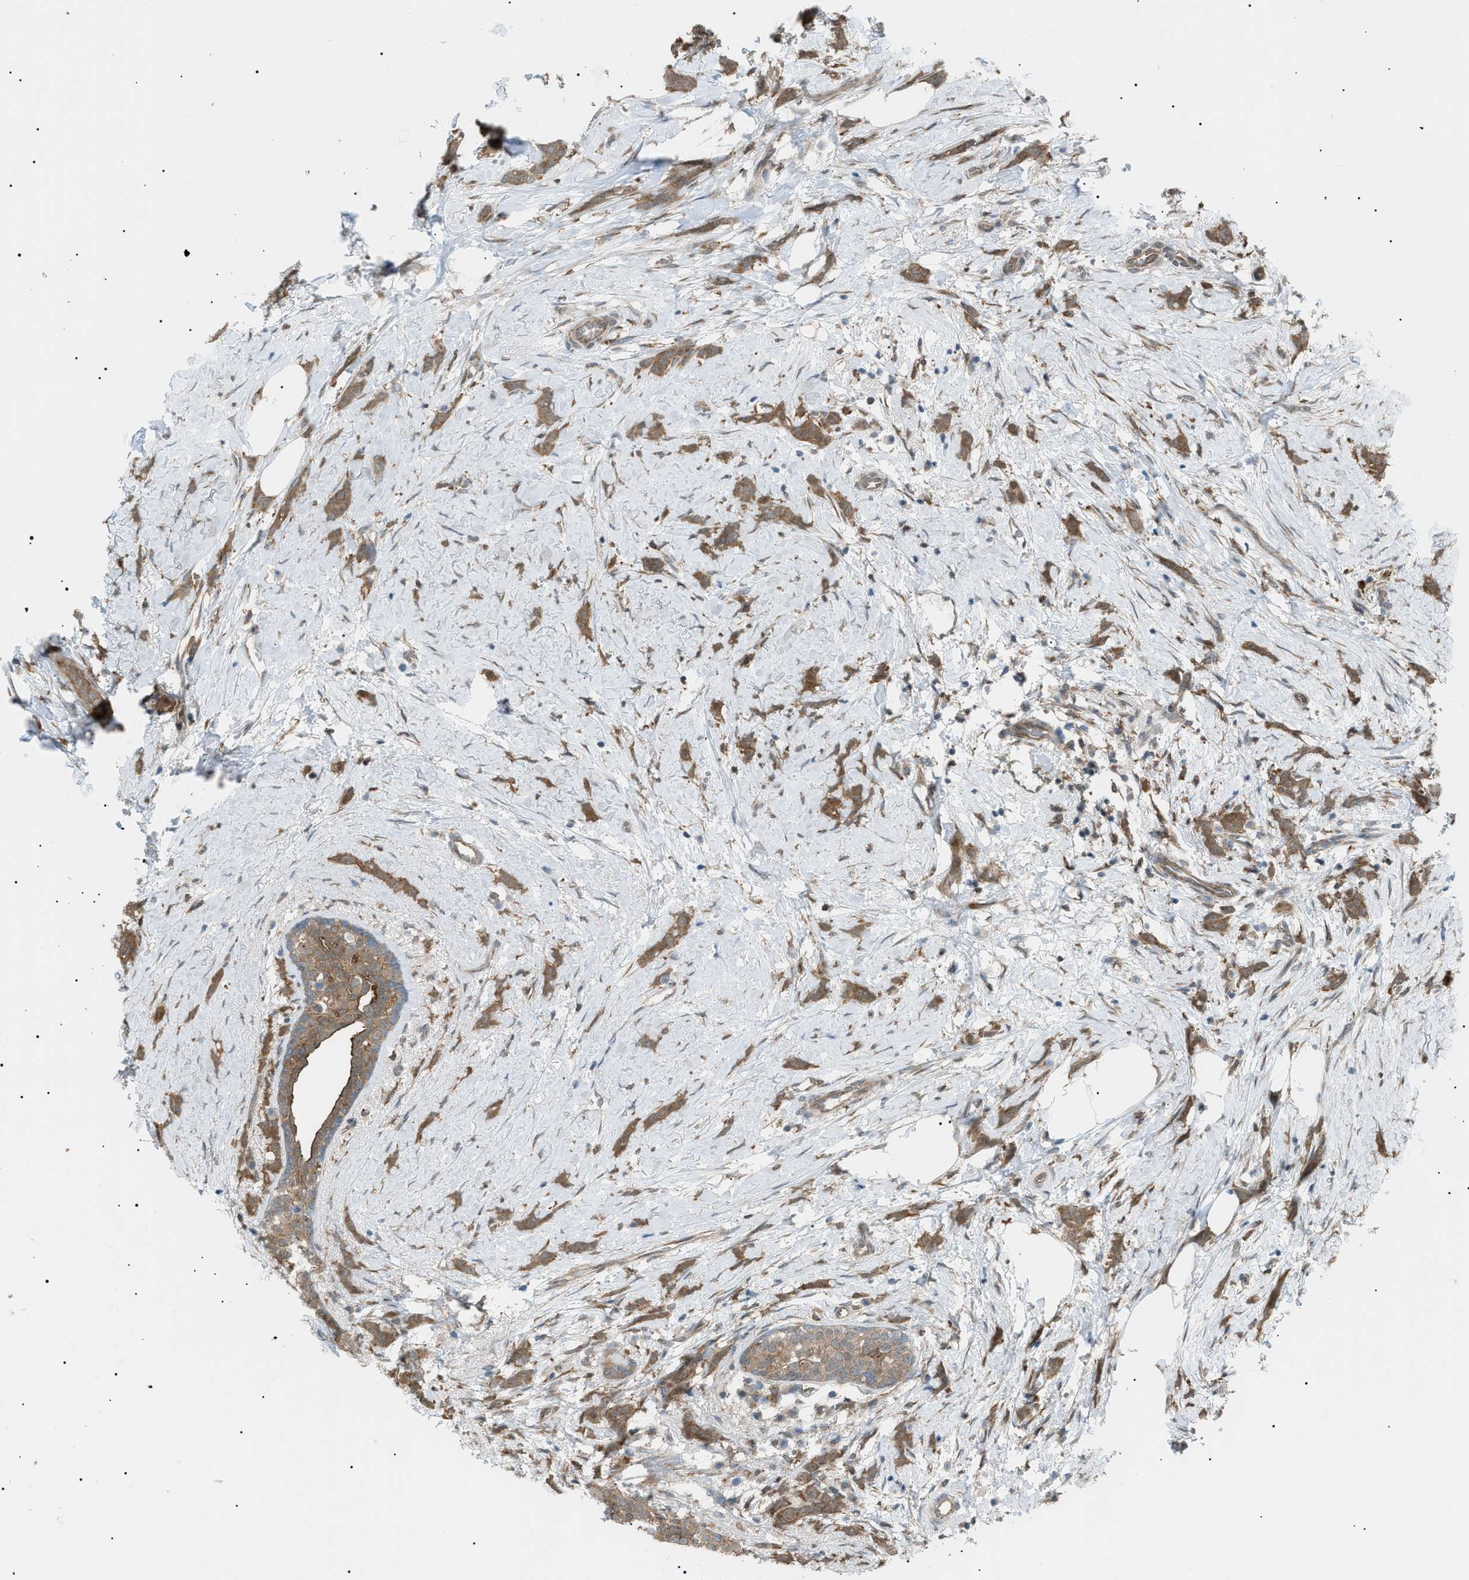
{"staining": {"intensity": "moderate", "quantity": ">75%", "location": "cytoplasmic/membranous"}, "tissue": "breast cancer", "cell_type": "Tumor cells", "image_type": "cancer", "snomed": [{"axis": "morphology", "description": "Lobular carcinoma, in situ"}, {"axis": "morphology", "description": "Lobular carcinoma"}, {"axis": "topography", "description": "Breast"}], "caption": "Immunohistochemistry (IHC) (DAB (3,3'-diaminobenzidine)) staining of human breast cancer displays moderate cytoplasmic/membranous protein staining in about >75% of tumor cells. The staining was performed using DAB (3,3'-diaminobenzidine), with brown indicating positive protein expression. Nuclei are stained blue with hematoxylin.", "gene": "LPIN2", "patient": {"sex": "female", "age": 41}}